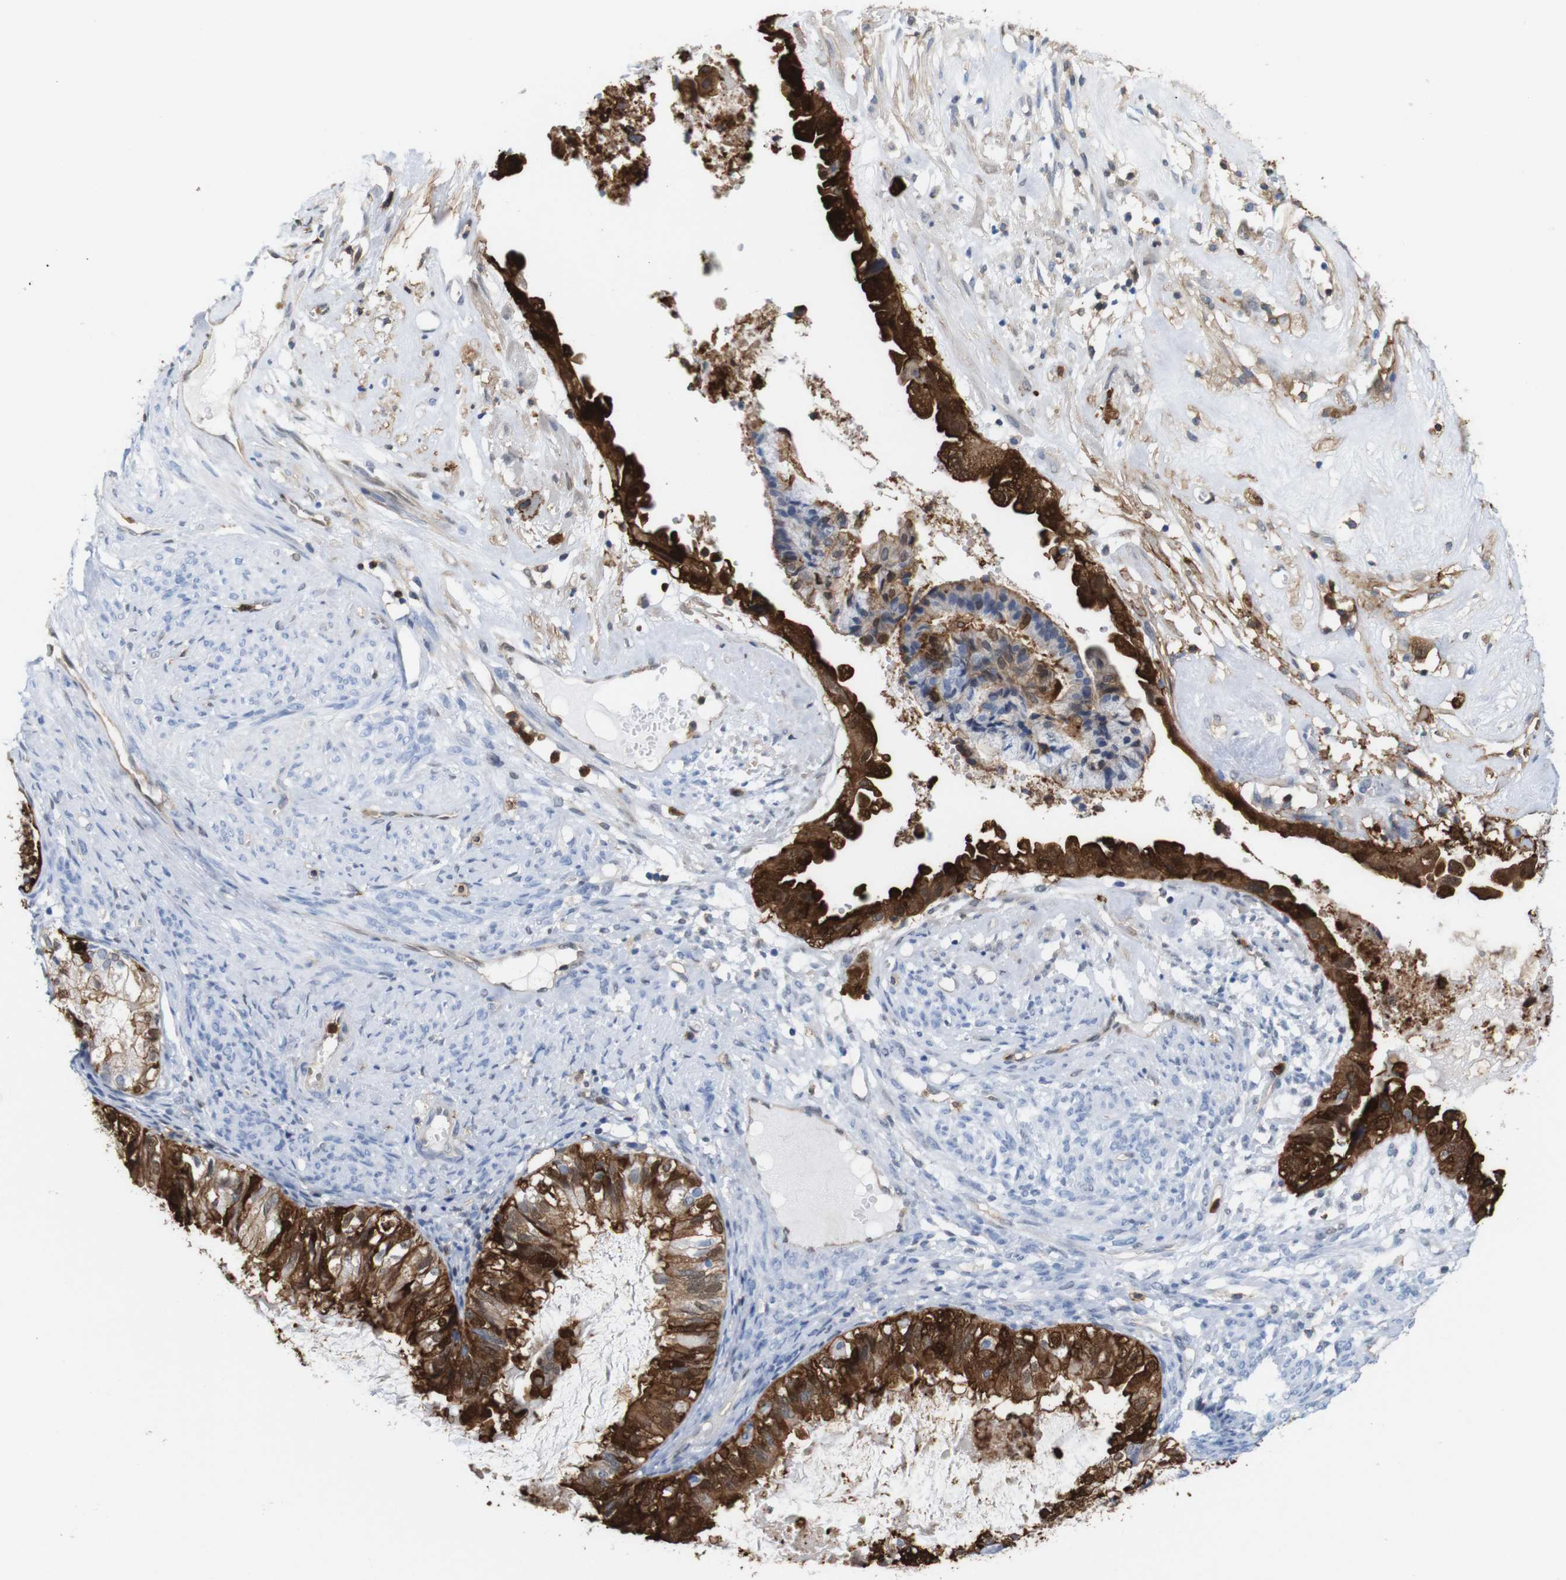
{"staining": {"intensity": "strong", "quantity": ">75%", "location": "cytoplasmic/membranous,nuclear"}, "tissue": "cervical cancer", "cell_type": "Tumor cells", "image_type": "cancer", "snomed": [{"axis": "morphology", "description": "Normal tissue, NOS"}, {"axis": "morphology", "description": "Adenocarcinoma, NOS"}, {"axis": "topography", "description": "Cervix"}, {"axis": "topography", "description": "Endometrium"}], "caption": "About >75% of tumor cells in cervical cancer (adenocarcinoma) show strong cytoplasmic/membranous and nuclear protein expression as visualized by brown immunohistochemical staining.", "gene": "ANXA1", "patient": {"sex": "female", "age": 86}}